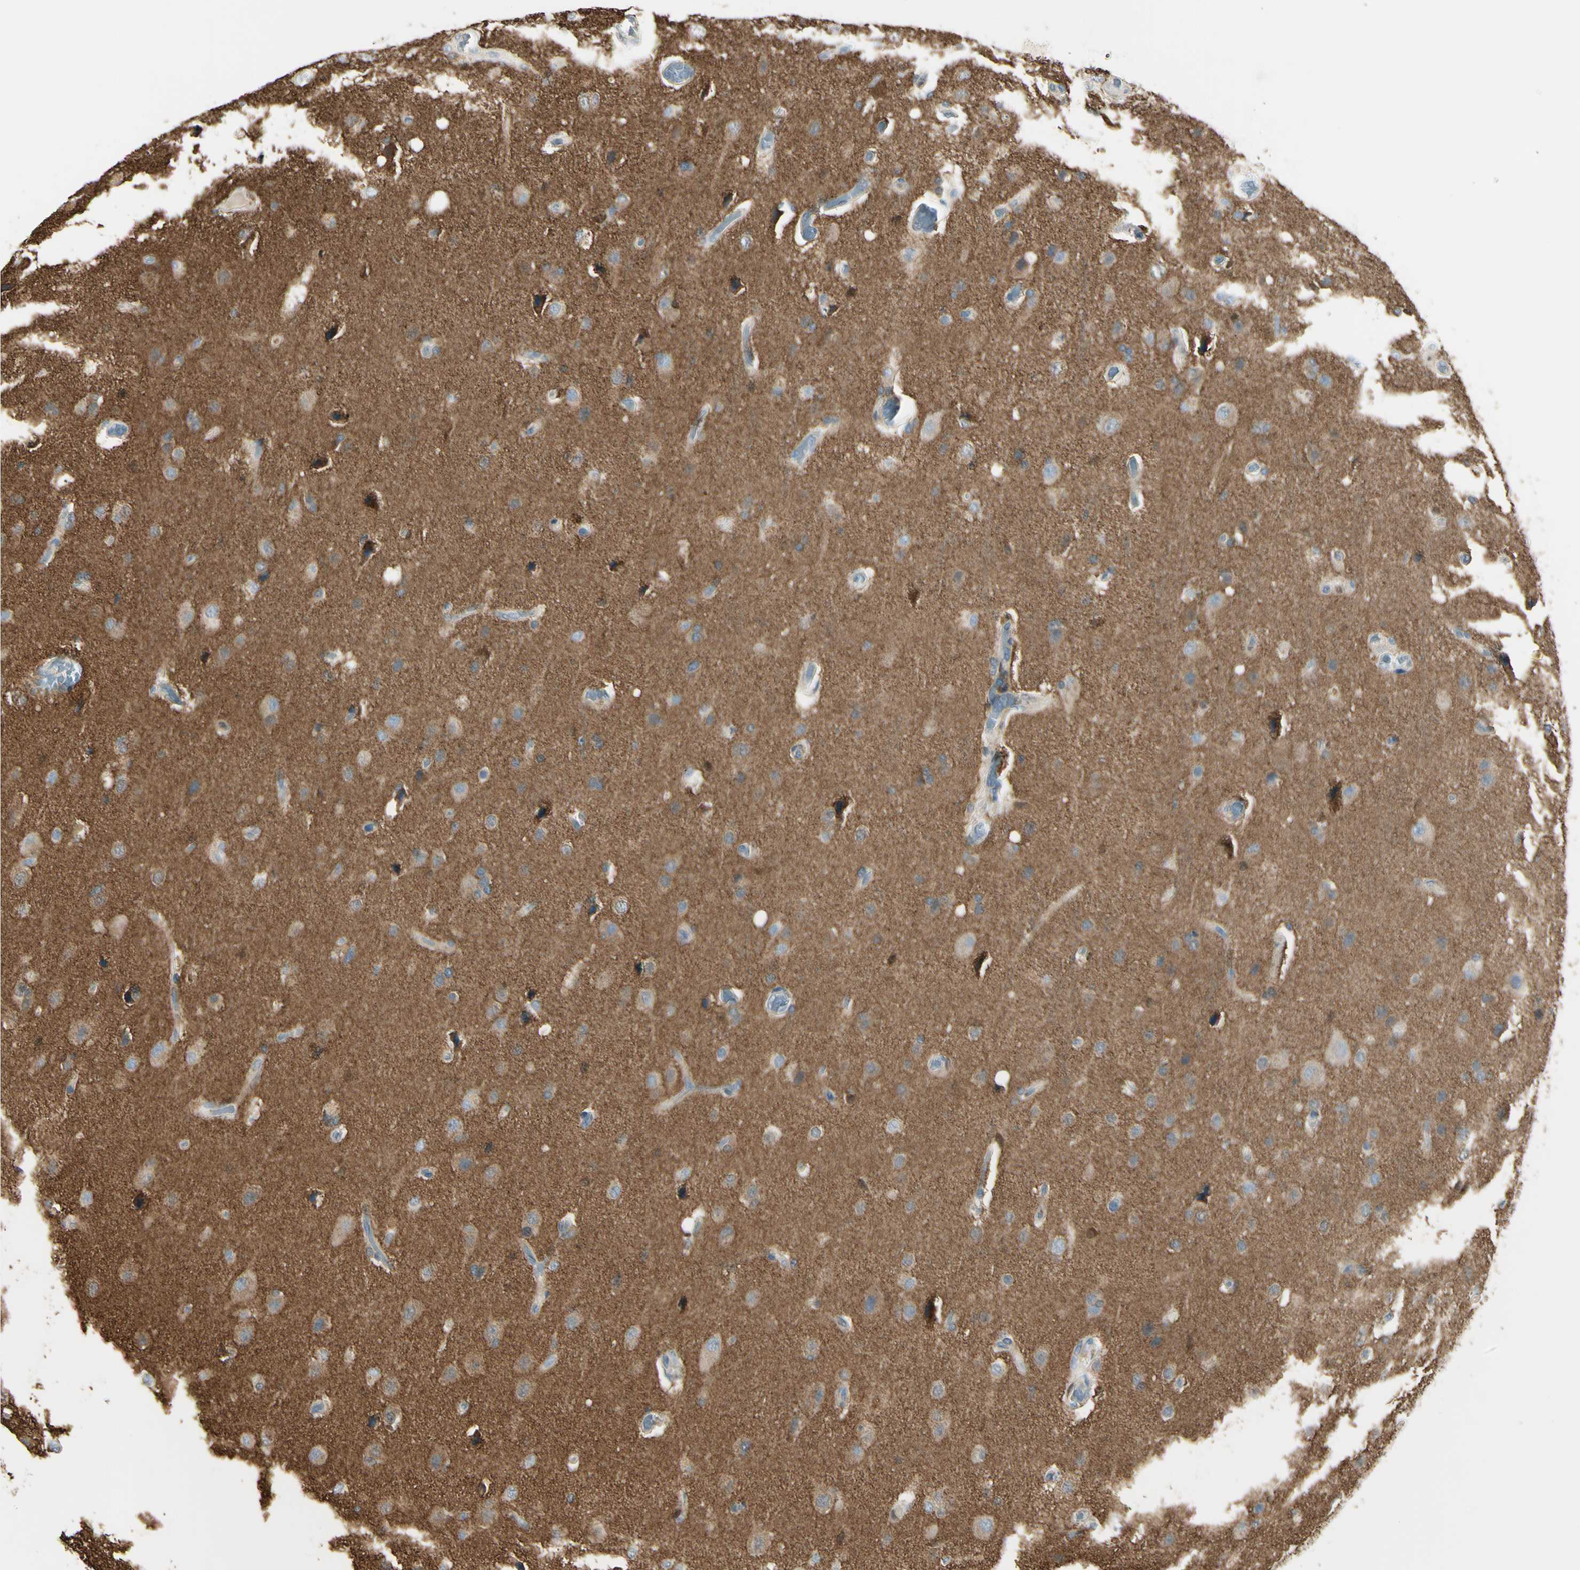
{"staining": {"intensity": "weak", "quantity": ">75%", "location": "cytoplasmic/membranous"}, "tissue": "glioma", "cell_type": "Tumor cells", "image_type": "cancer", "snomed": [{"axis": "morphology", "description": "Normal tissue, NOS"}, {"axis": "morphology", "description": "Glioma, malignant, High grade"}, {"axis": "topography", "description": "Cerebral cortex"}], "caption": "Human malignant high-grade glioma stained with a brown dye reveals weak cytoplasmic/membranous positive expression in about >75% of tumor cells.", "gene": "CYRIB", "patient": {"sex": "male", "age": 77}}